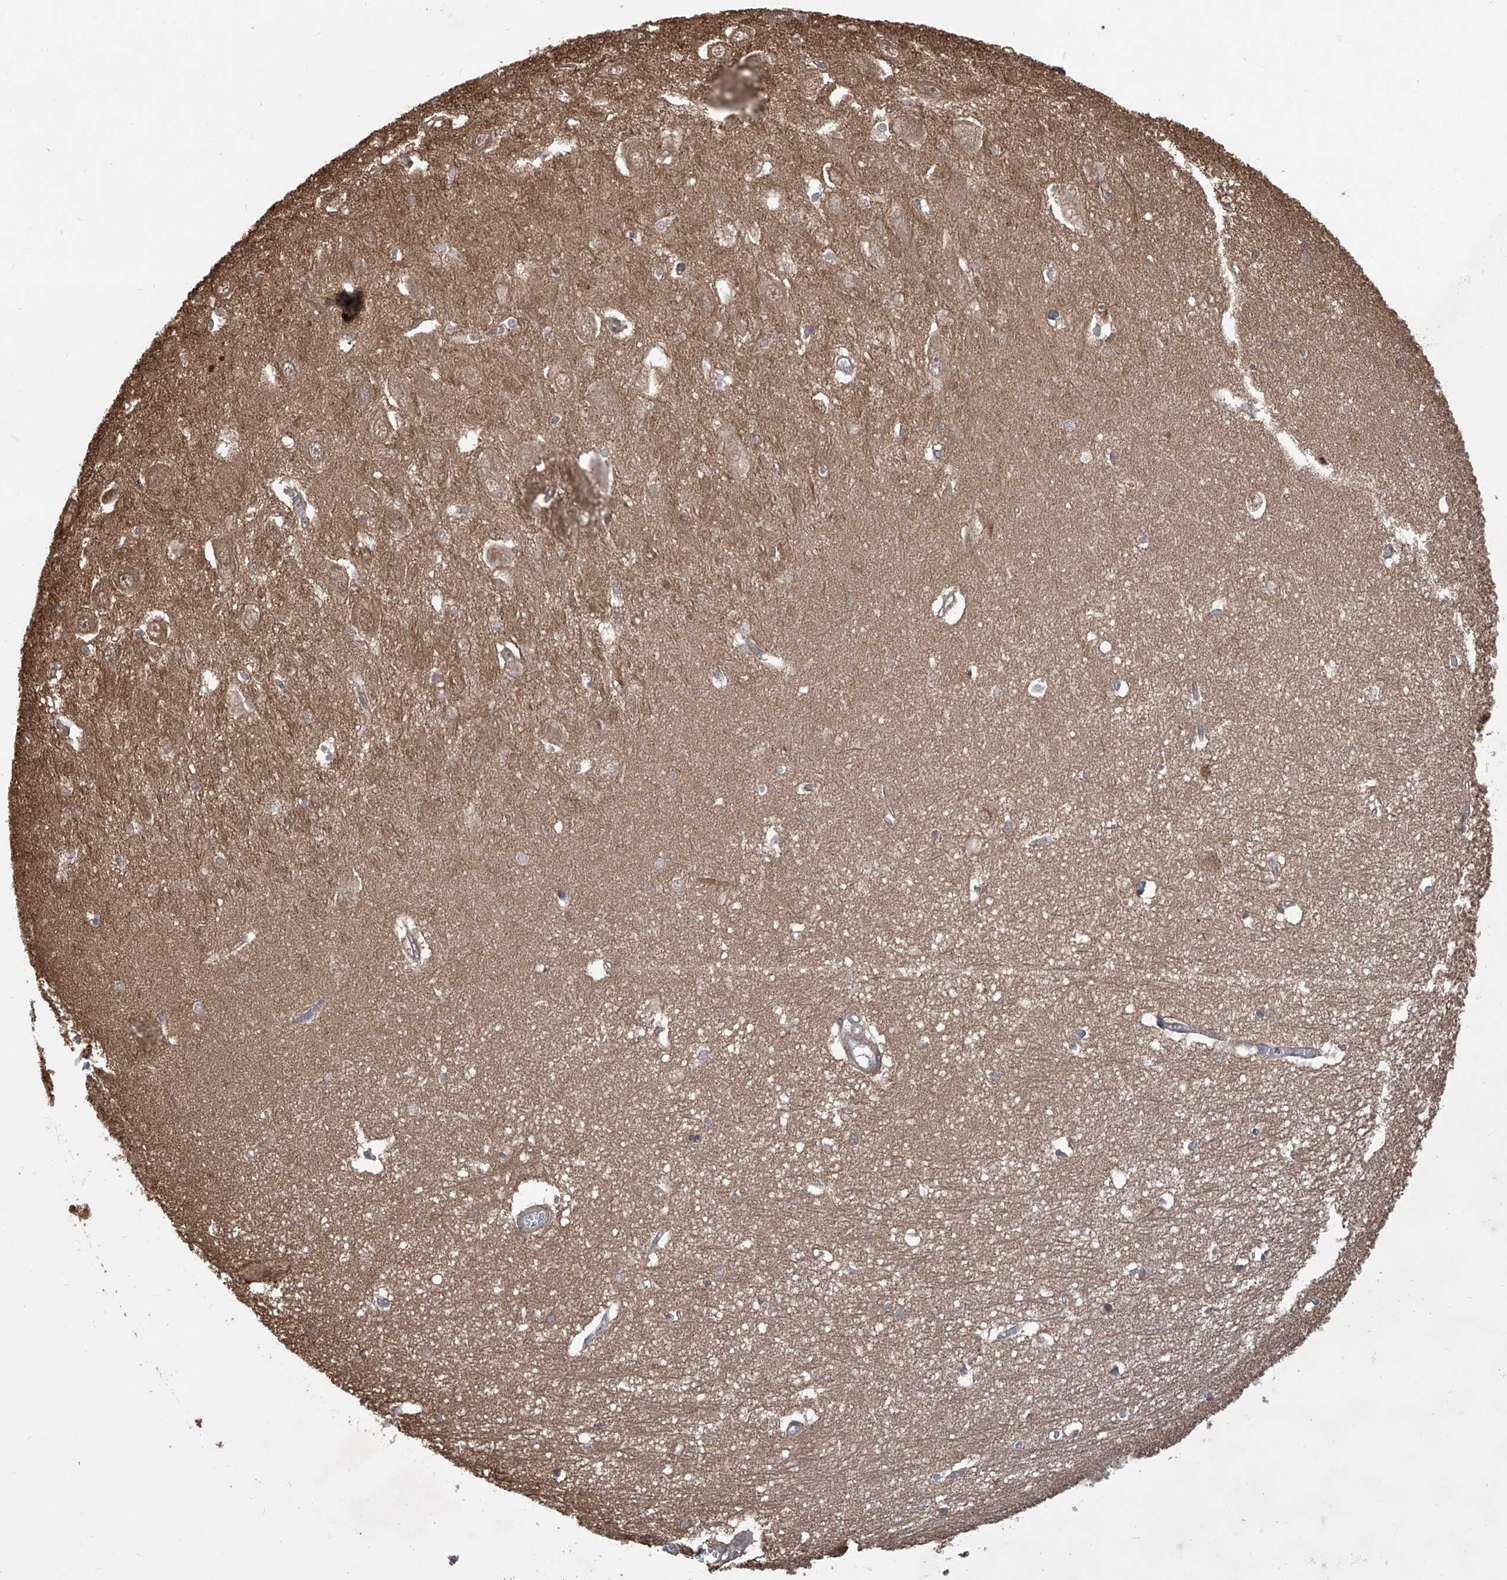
{"staining": {"intensity": "weak", "quantity": "<25%", "location": "cytoplasmic/membranous"}, "tissue": "hippocampus", "cell_type": "Glial cells", "image_type": "normal", "snomed": [{"axis": "morphology", "description": "Normal tissue, NOS"}, {"axis": "topography", "description": "Hippocampus"}], "caption": "A photomicrograph of hippocampus stained for a protein displays no brown staining in glial cells. Nuclei are stained in blue.", "gene": "HOXC8", "patient": {"sex": "female", "age": 64}}